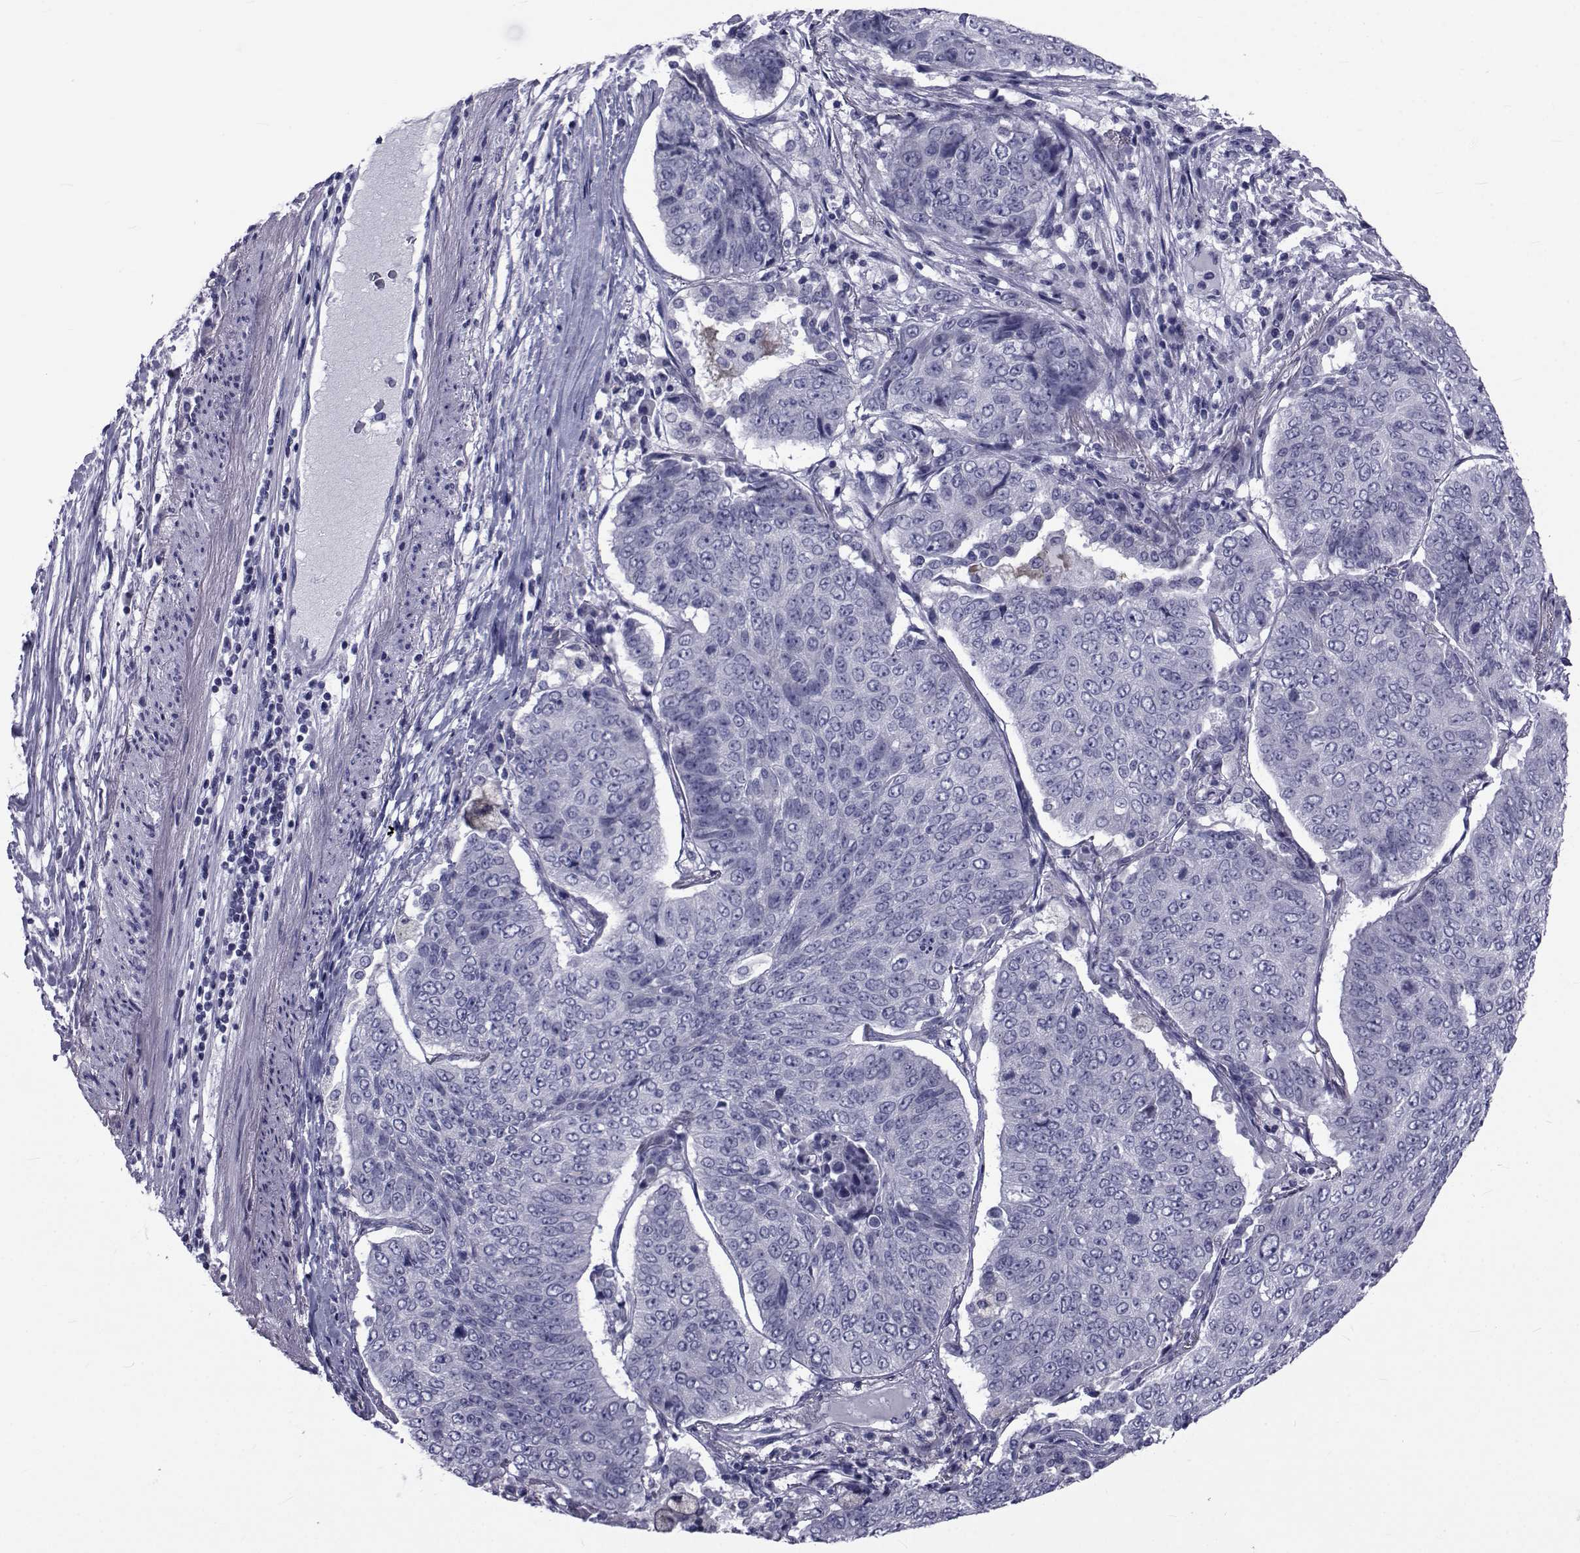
{"staining": {"intensity": "negative", "quantity": "none", "location": "none"}, "tissue": "lung cancer", "cell_type": "Tumor cells", "image_type": "cancer", "snomed": [{"axis": "morphology", "description": "Normal tissue, NOS"}, {"axis": "morphology", "description": "Squamous cell carcinoma, NOS"}, {"axis": "topography", "description": "Bronchus"}, {"axis": "topography", "description": "Lung"}], "caption": "Micrograph shows no significant protein positivity in tumor cells of lung cancer. (DAB (3,3'-diaminobenzidine) immunohistochemistry (IHC), high magnification).", "gene": "GKAP1", "patient": {"sex": "male", "age": 64}}